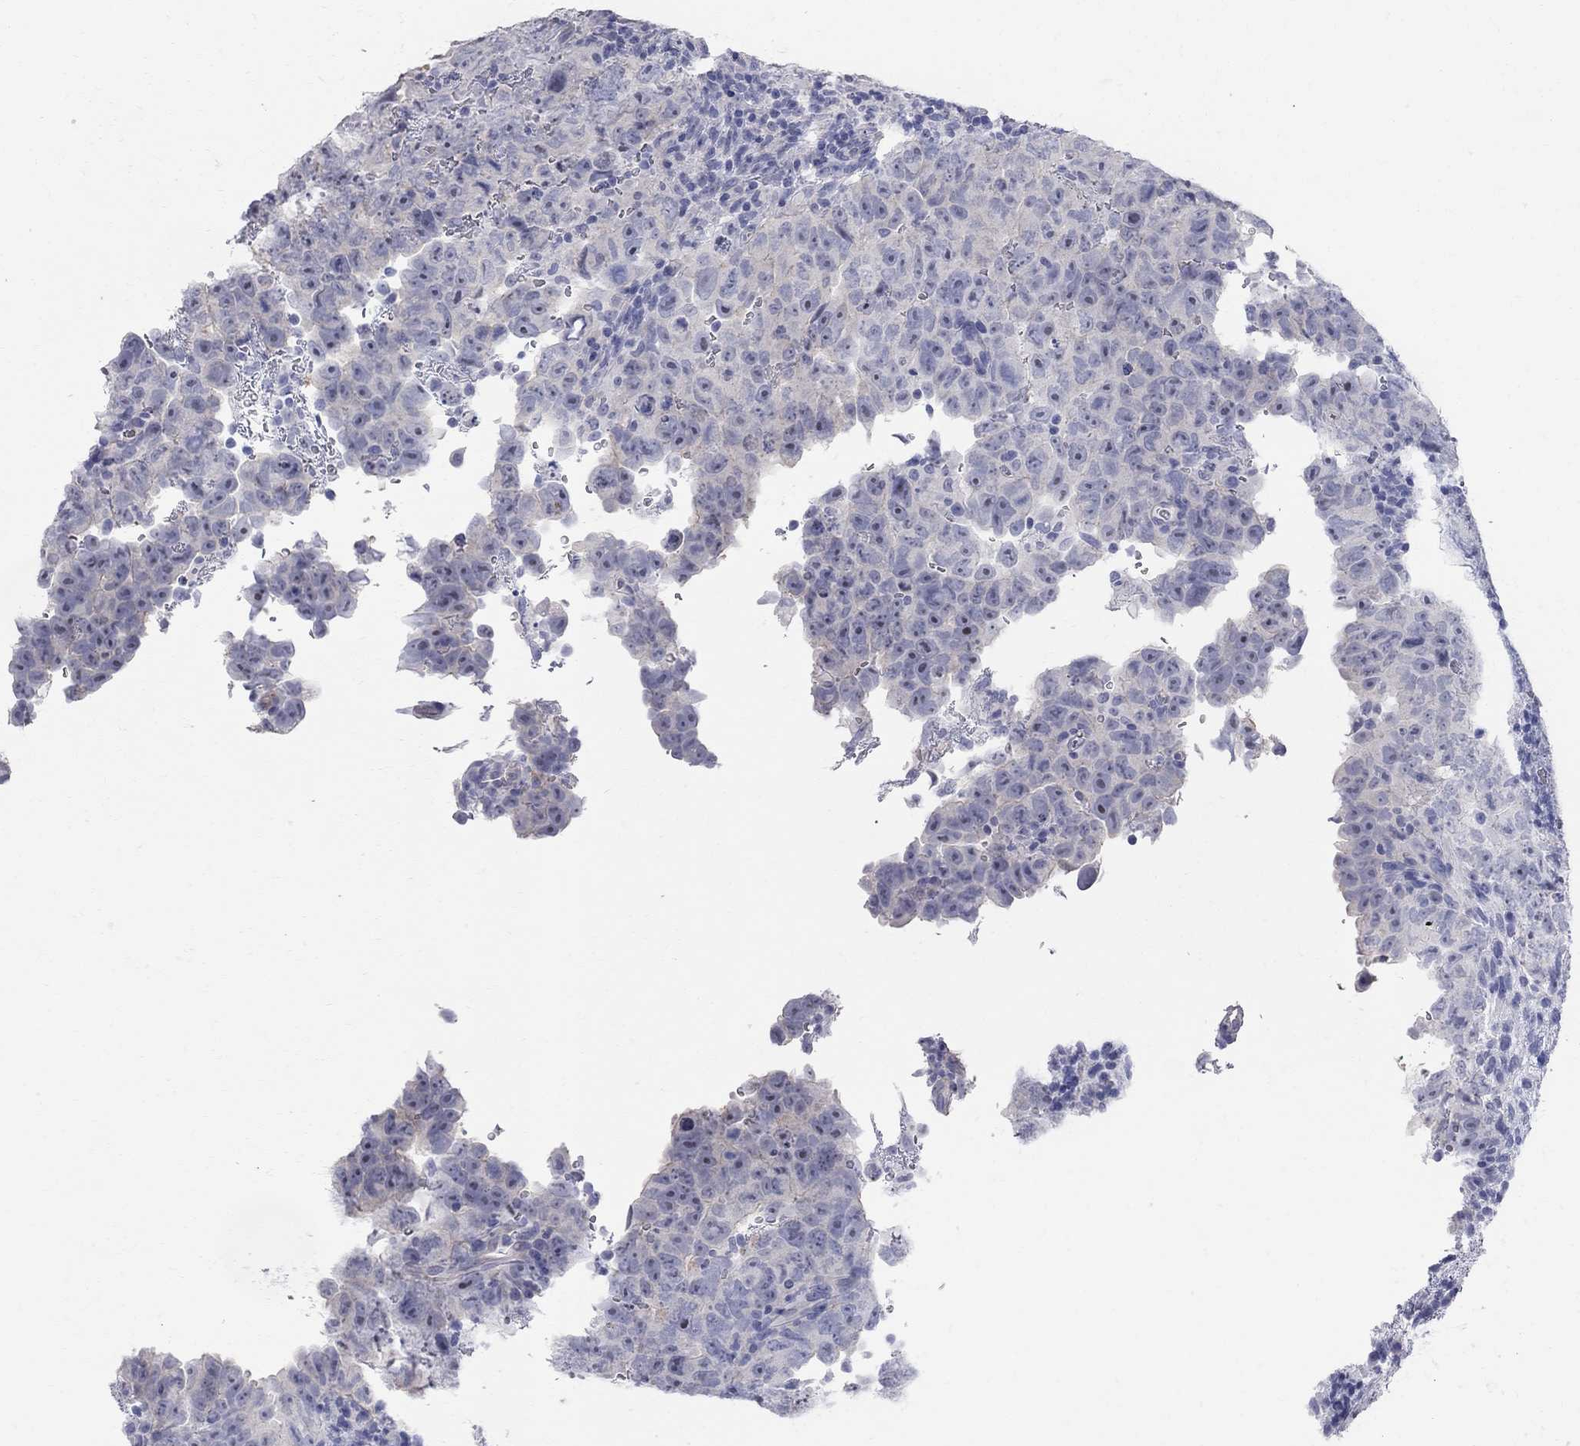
{"staining": {"intensity": "negative", "quantity": "none", "location": "none"}, "tissue": "testis cancer", "cell_type": "Tumor cells", "image_type": "cancer", "snomed": [{"axis": "morphology", "description": "Carcinoma, Embryonal, NOS"}, {"axis": "topography", "description": "Testis"}], "caption": "Immunohistochemistry photomicrograph of neoplastic tissue: testis embryonal carcinoma stained with DAB shows no significant protein expression in tumor cells.", "gene": "AOX1", "patient": {"sex": "male", "age": 24}}